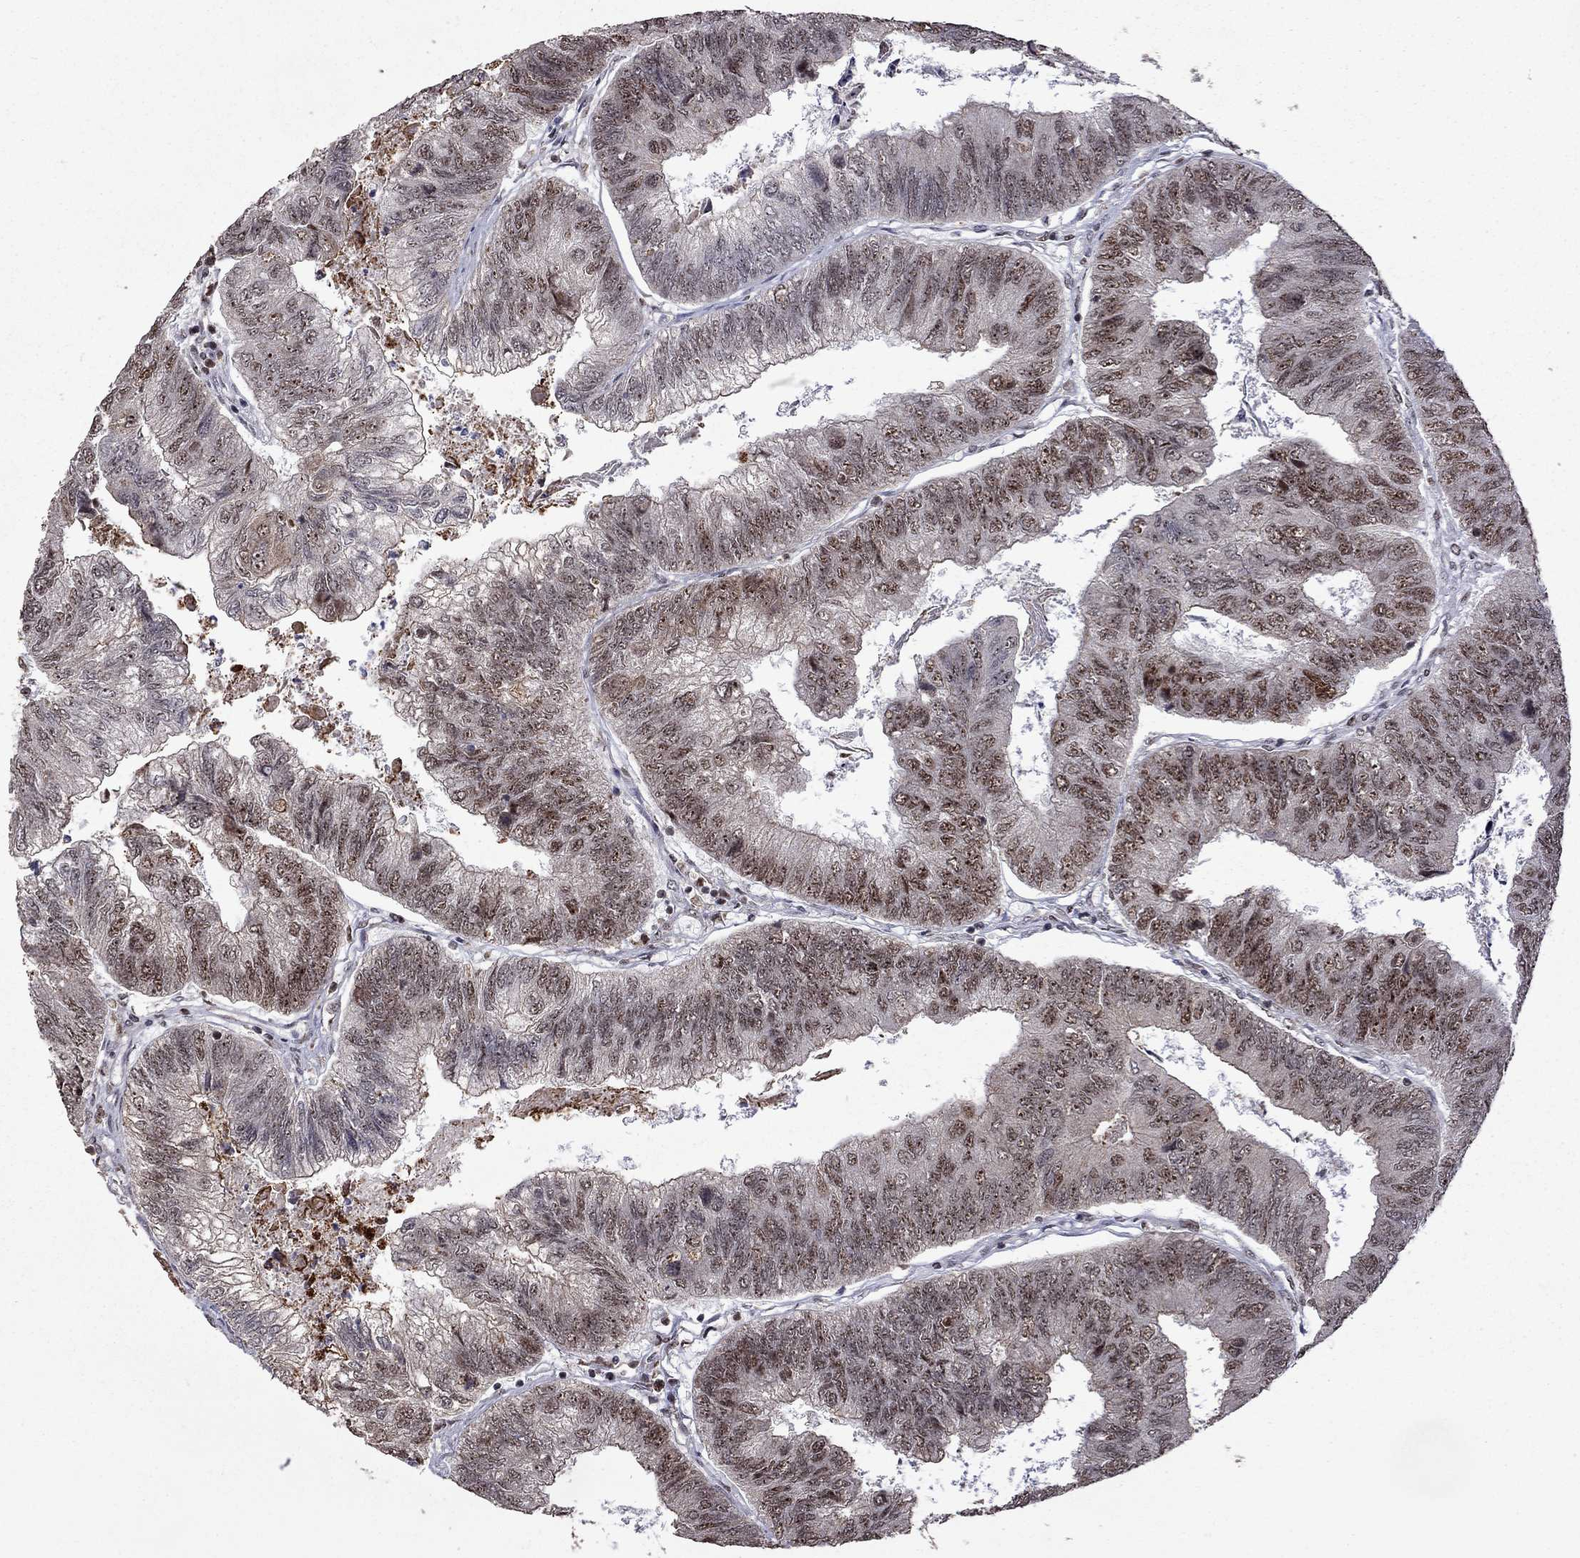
{"staining": {"intensity": "weak", "quantity": "25%-75%", "location": "nuclear"}, "tissue": "colorectal cancer", "cell_type": "Tumor cells", "image_type": "cancer", "snomed": [{"axis": "morphology", "description": "Adenocarcinoma, NOS"}, {"axis": "topography", "description": "Colon"}], "caption": "High-magnification brightfield microscopy of adenocarcinoma (colorectal) stained with DAB (brown) and counterstained with hematoxylin (blue). tumor cells exhibit weak nuclear positivity is appreciated in approximately25%-75% of cells. The staining is performed using DAB (3,3'-diaminobenzidine) brown chromogen to label protein expression. The nuclei are counter-stained blue using hematoxylin.", "gene": "SPOUT1", "patient": {"sex": "female", "age": 67}}